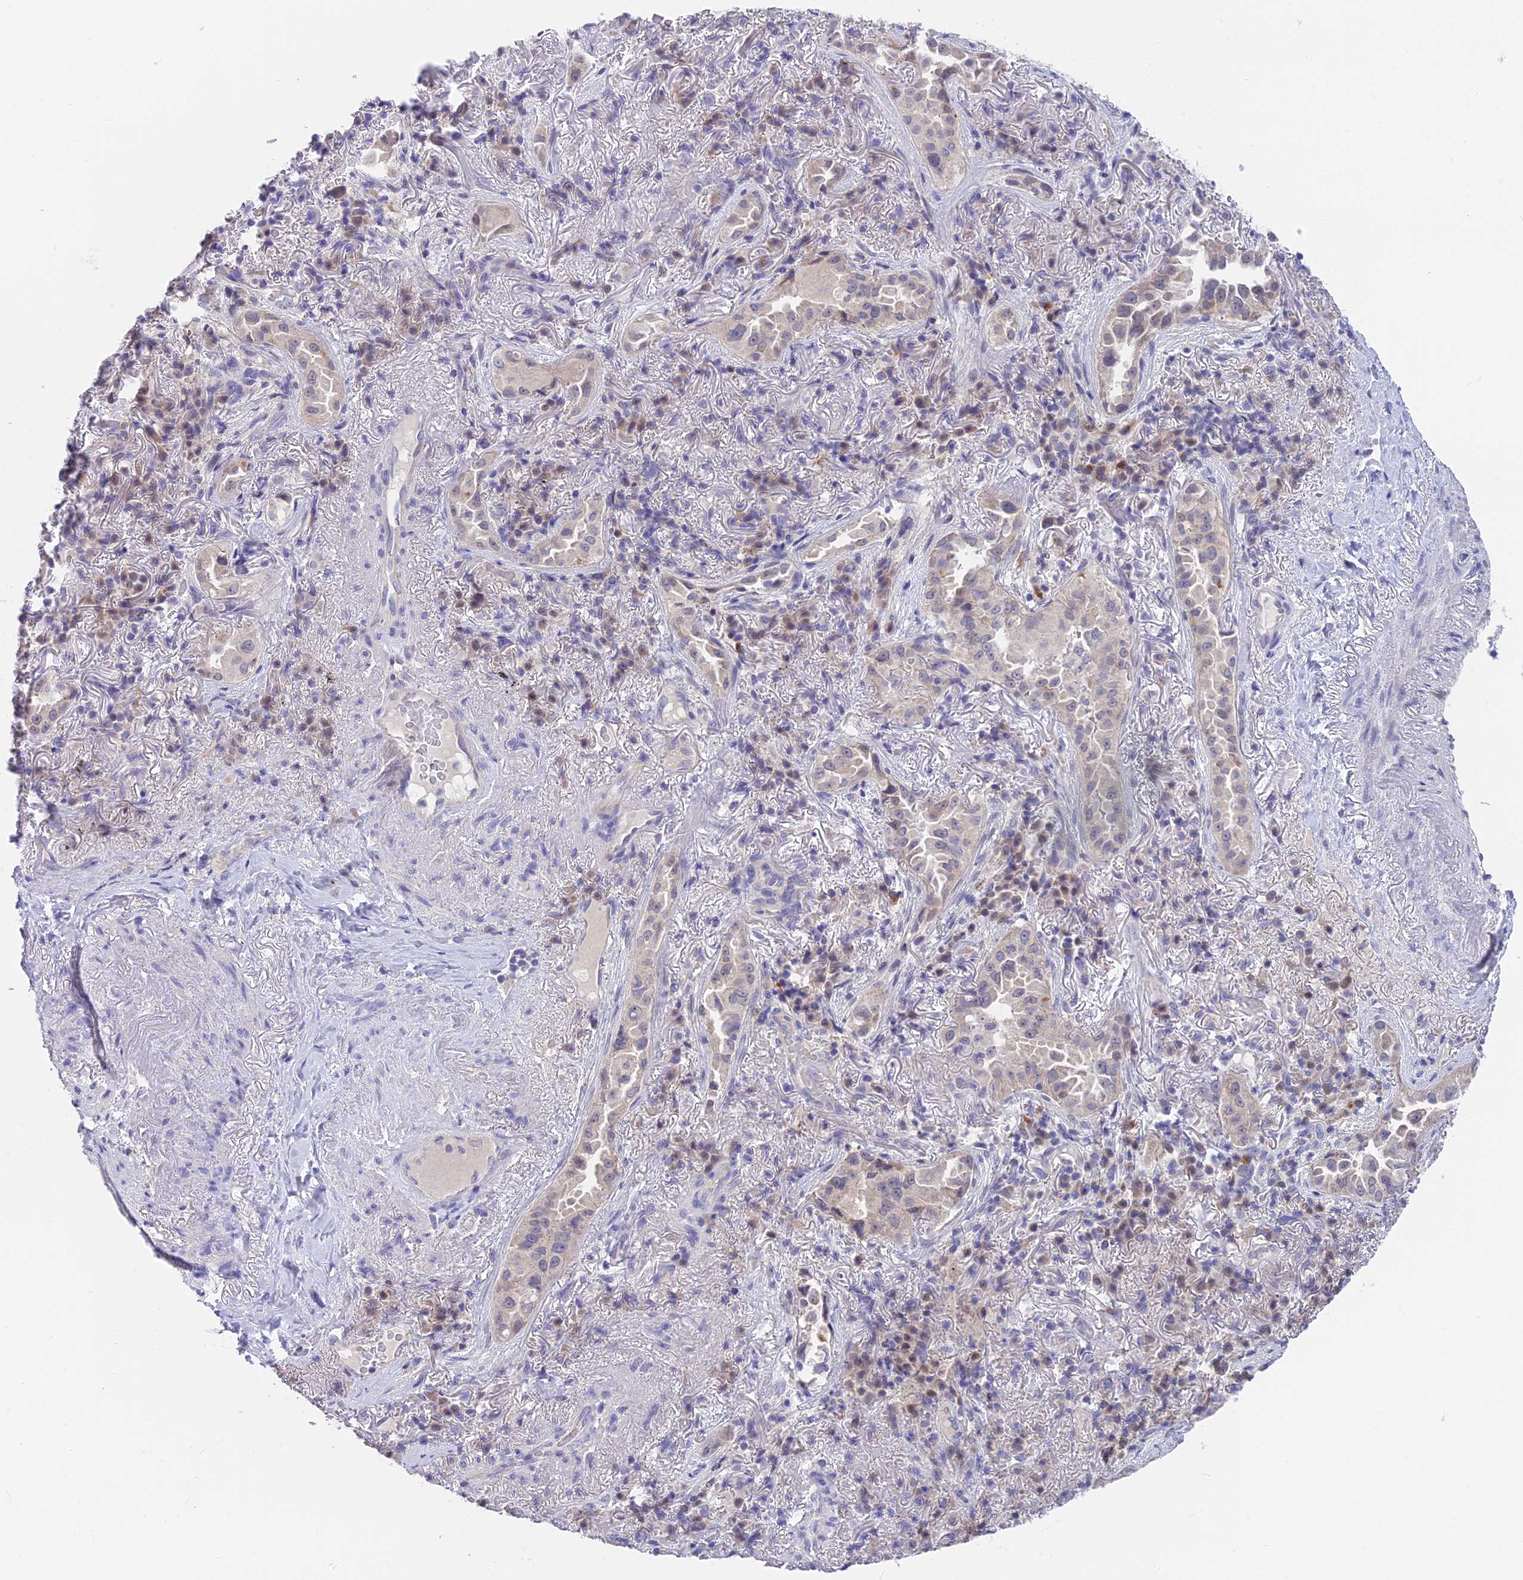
{"staining": {"intensity": "negative", "quantity": "none", "location": "none"}, "tissue": "lung cancer", "cell_type": "Tumor cells", "image_type": "cancer", "snomed": [{"axis": "morphology", "description": "Adenocarcinoma, NOS"}, {"axis": "topography", "description": "Lung"}], "caption": "Immunohistochemical staining of human lung adenocarcinoma demonstrates no significant positivity in tumor cells. (DAB (3,3'-diaminobenzidine) immunohistochemistry with hematoxylin counter stain).", "gene": "SNTN", "patient": {"sex": "female", "age": 69}}